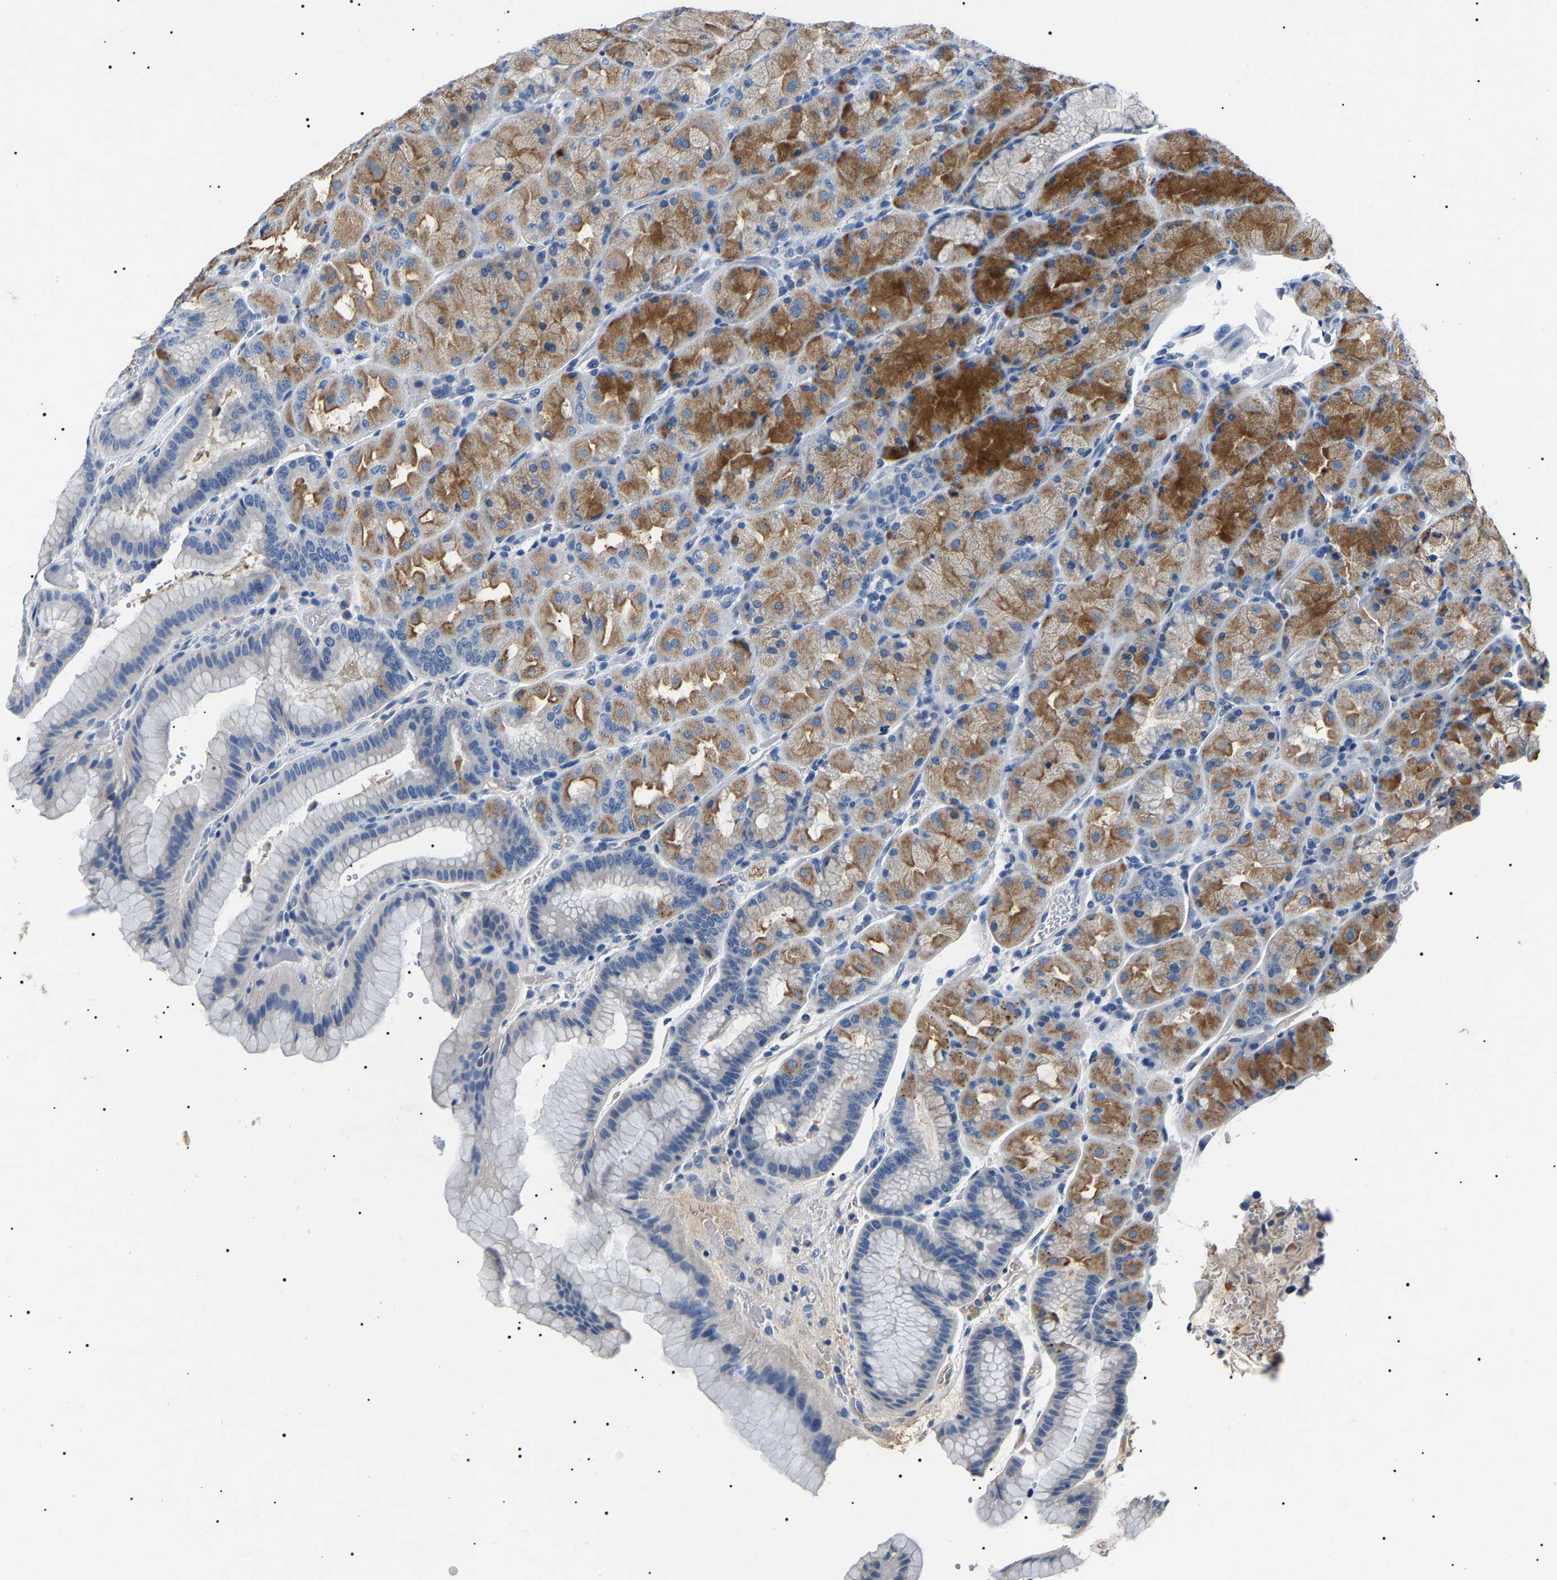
{"staining": {"intensity": "strong", "quantity": ">75%", "location": "cytoplasmic/membranous"}, "tissue": "stomach", "cell_type": "Glandular cells", "image_type": "normal", "snomed": [{"axis": "morphology", "description": "Normal tissue, NOS"}, {"axis": "morphology", "description": "Carcinoid, malignant, NOS"}, {"axis": "topography", "description": "Stomach, upper"}], "caption": "A high-resolution photomicrograph shows immunohistochemistry (IHC) staining of unremarkable stomach, which reveals strong cytoplasmic/membranous staining in about >75% of glandular cells.", "gene": "KLK15", "patient": {"sex": "male", "age": 39}}